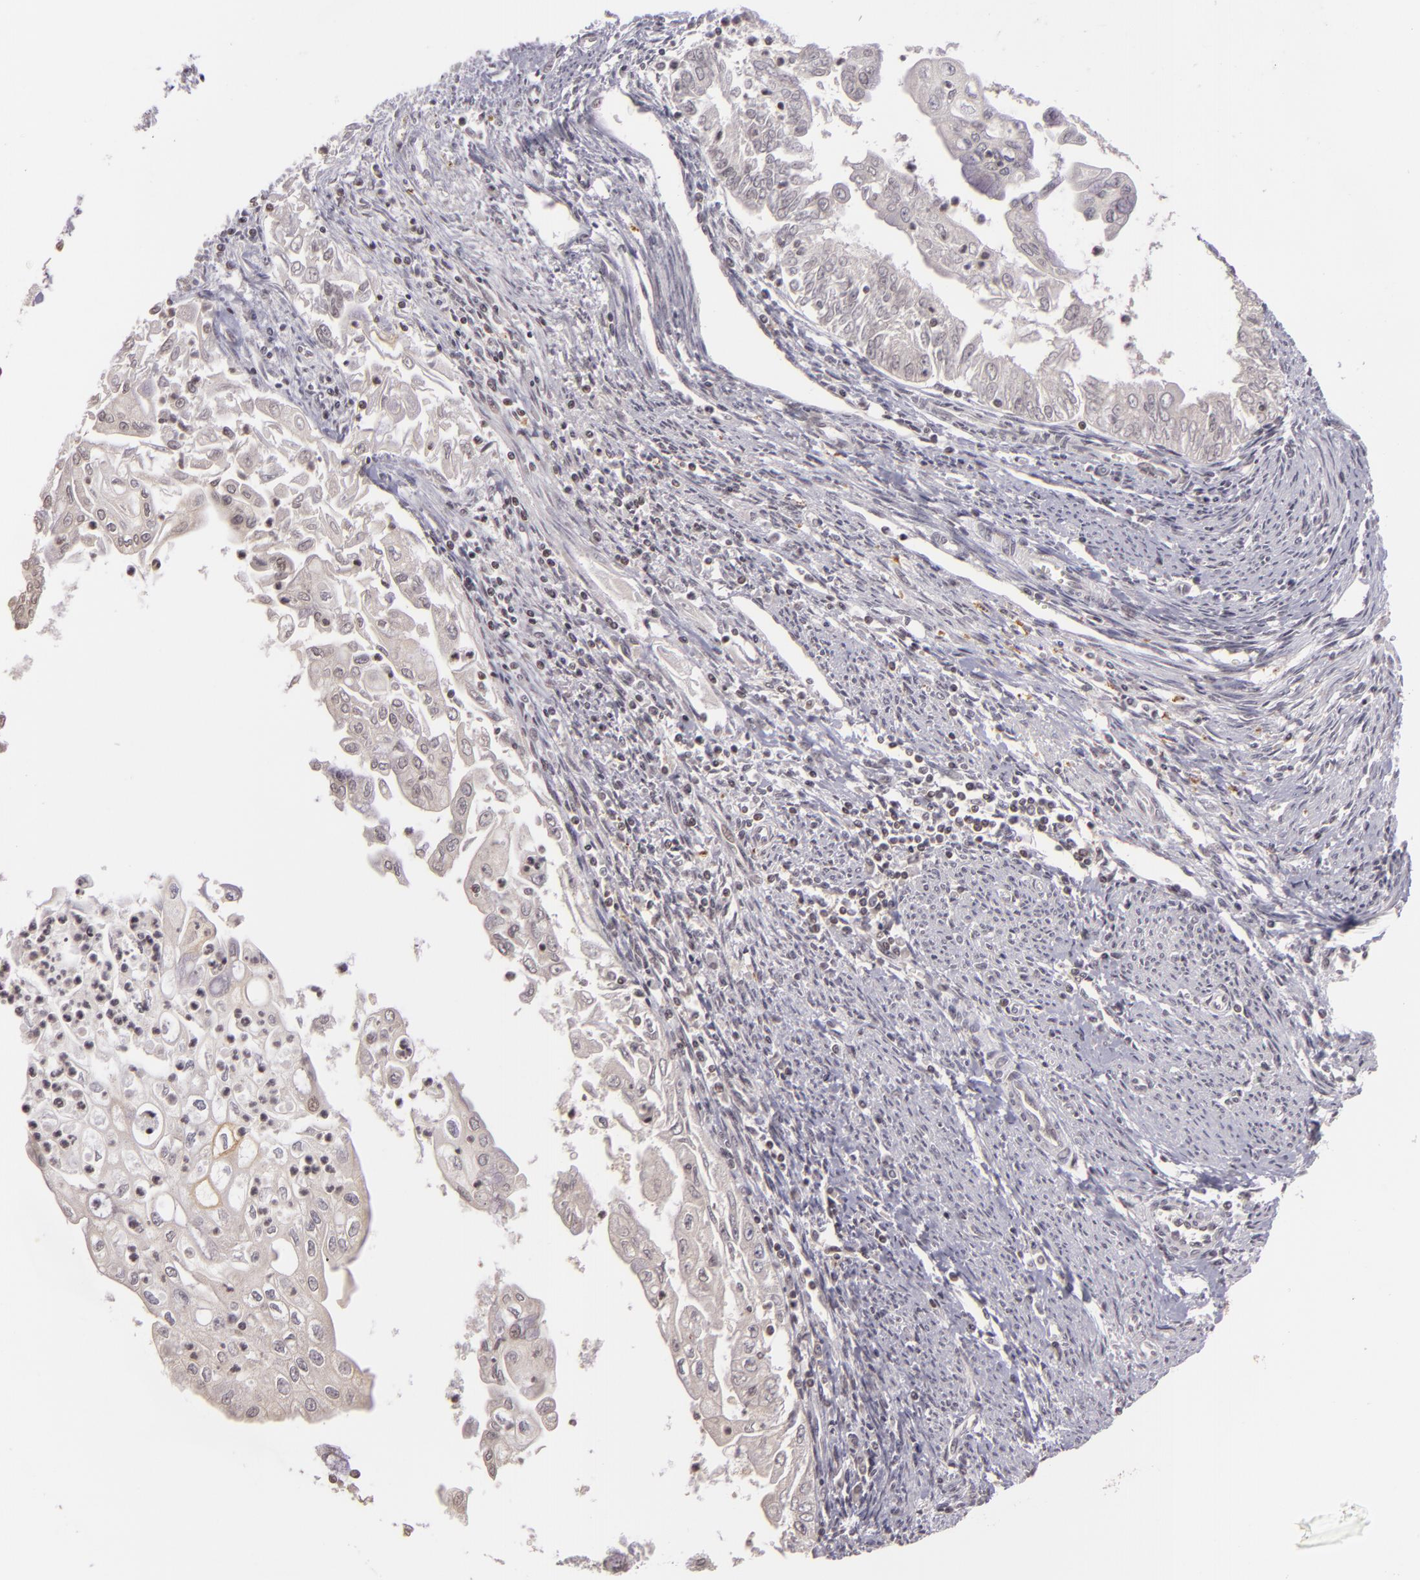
{"staining": {"intensity": "negative", "quantity": "none", "location": "none"}, "tissue": "endometrial cancer", "cell_type": "Tumor cells", "image_type": "cancer", "snomed": [{"axis": "morphology", "description": "Adenocarcinoma, NOS"}, {"axis": "topography", "description": "Endometrium"}], "caption": "Immunohistochemical staining of human endometrial cancer (adenocarcinoma) reveals no significant expression in tumor cells.", "gene": "AKAP6", "patient": {"sex": "female", "age": 75}}